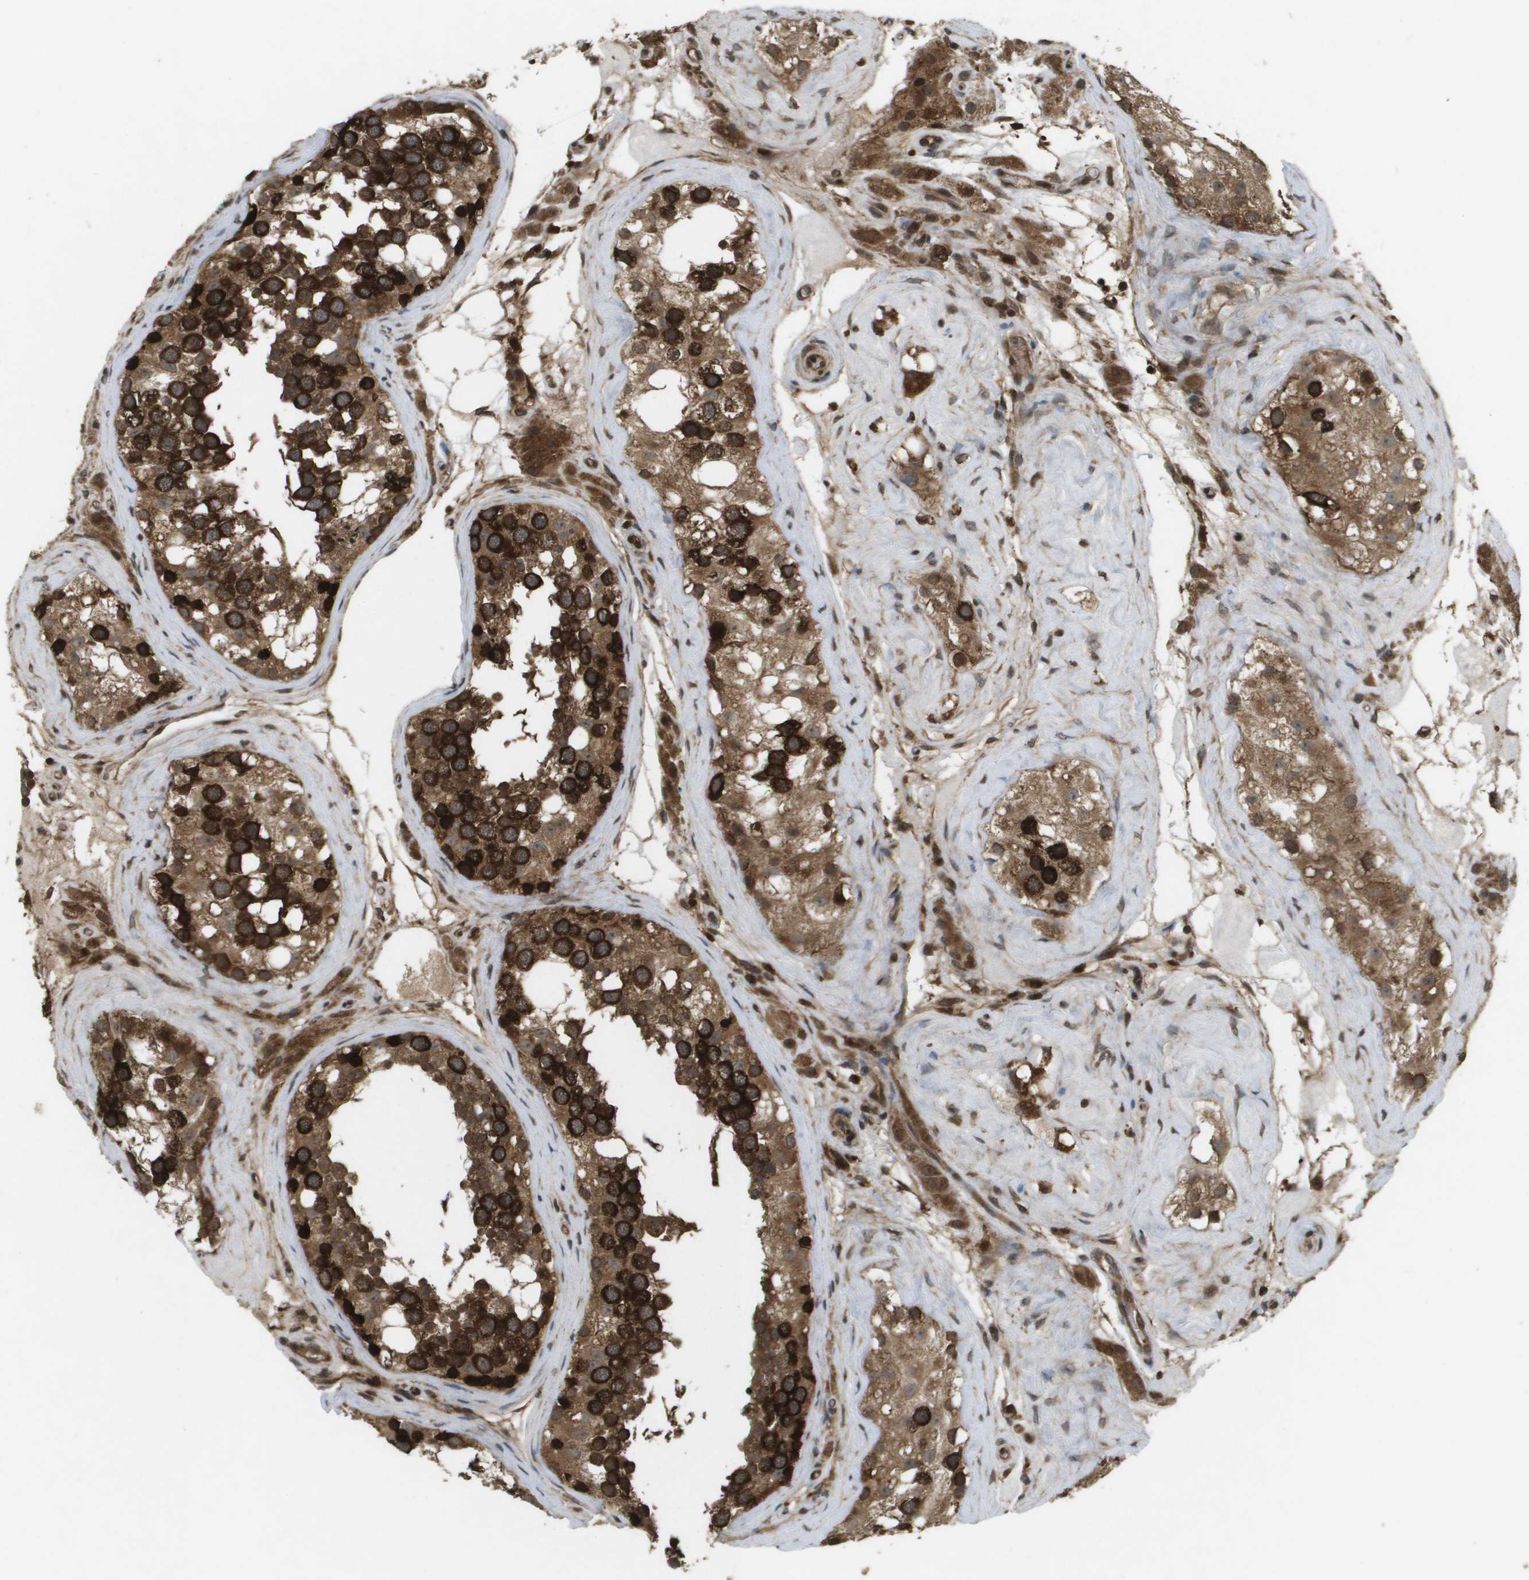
{"staining": {"intensity": "strong", "quantity": ">75%", "location": "cytoplasmic/membranous"}, "tissue": "testis", "cell_type": "Cells in seminiferous ducts", "image_type": "normal", "snomed": [{"axis": "morphology", "description": "Normal tissue, NOS"}, {"axis": "morphology", "description": "Seminoma, NOS"}, {"axis": "topography", "description": "Testis"}], "caption": "An image of human testis stained for a protein shows strong cytoplasmic/membranous brown staining in cells in seminiferous ducts.", "gene": "KIF11", "patient": {"sex": "male", "age": 71}}